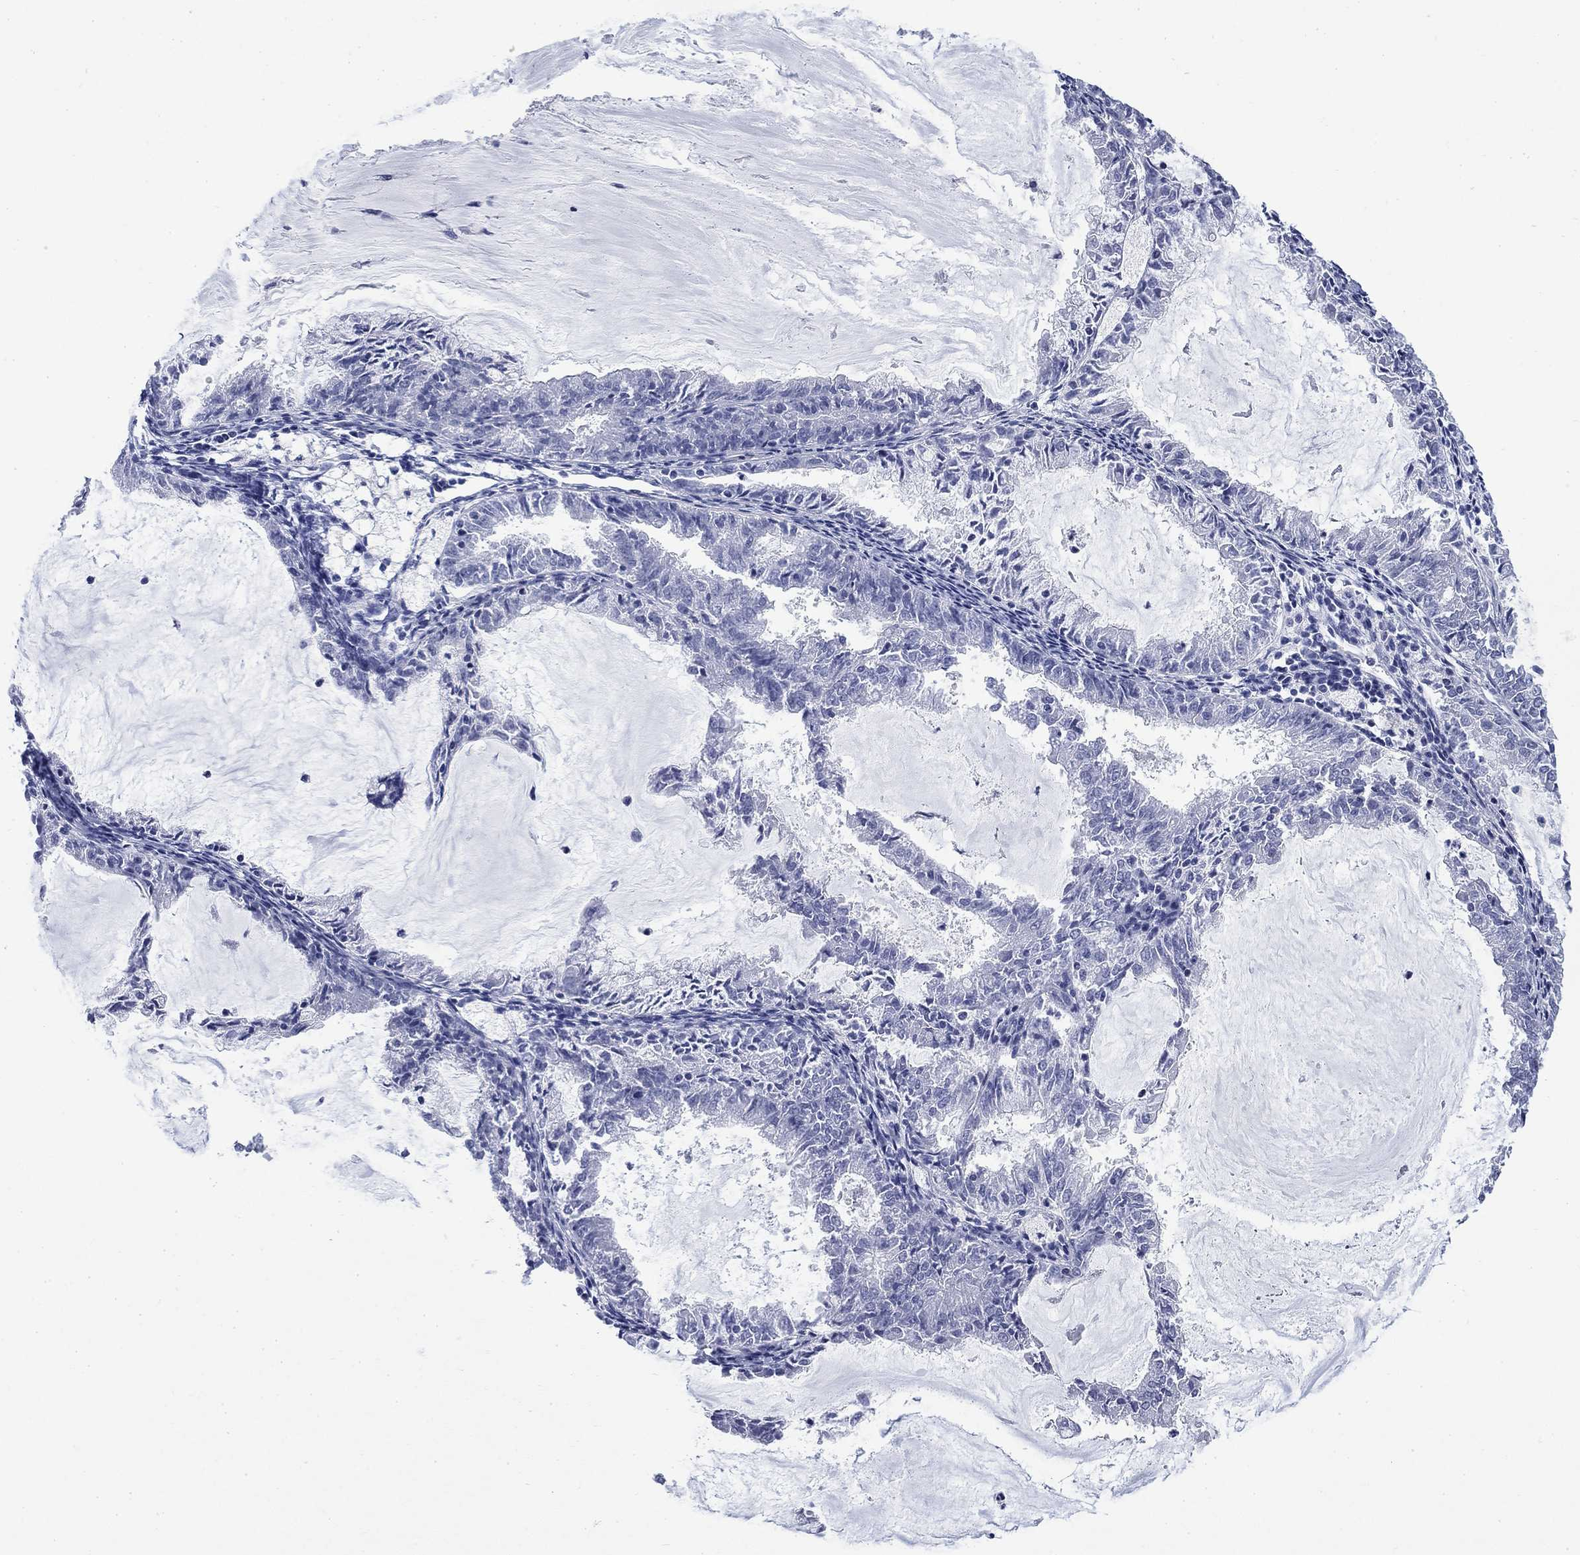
{"staining": {"intensity": "negative", "quantity": "none", "location": "none"}, "tissue": "endometrial cancer", "cell_type": "Tumor cells", "image_type": "cancer", "snomed": [{"axis": "morphology", "description": "Adenocarcinoma, NOS"}, {"axis": "topography", "description": "Endometrium"}], "caption": "Photomicrograph shows no protein positivity in tumor cells of adenocarcinoma (endometrial) tissue.", "gene": "IGF2BP3", "patient": {"sex": "female", "age": 57}}